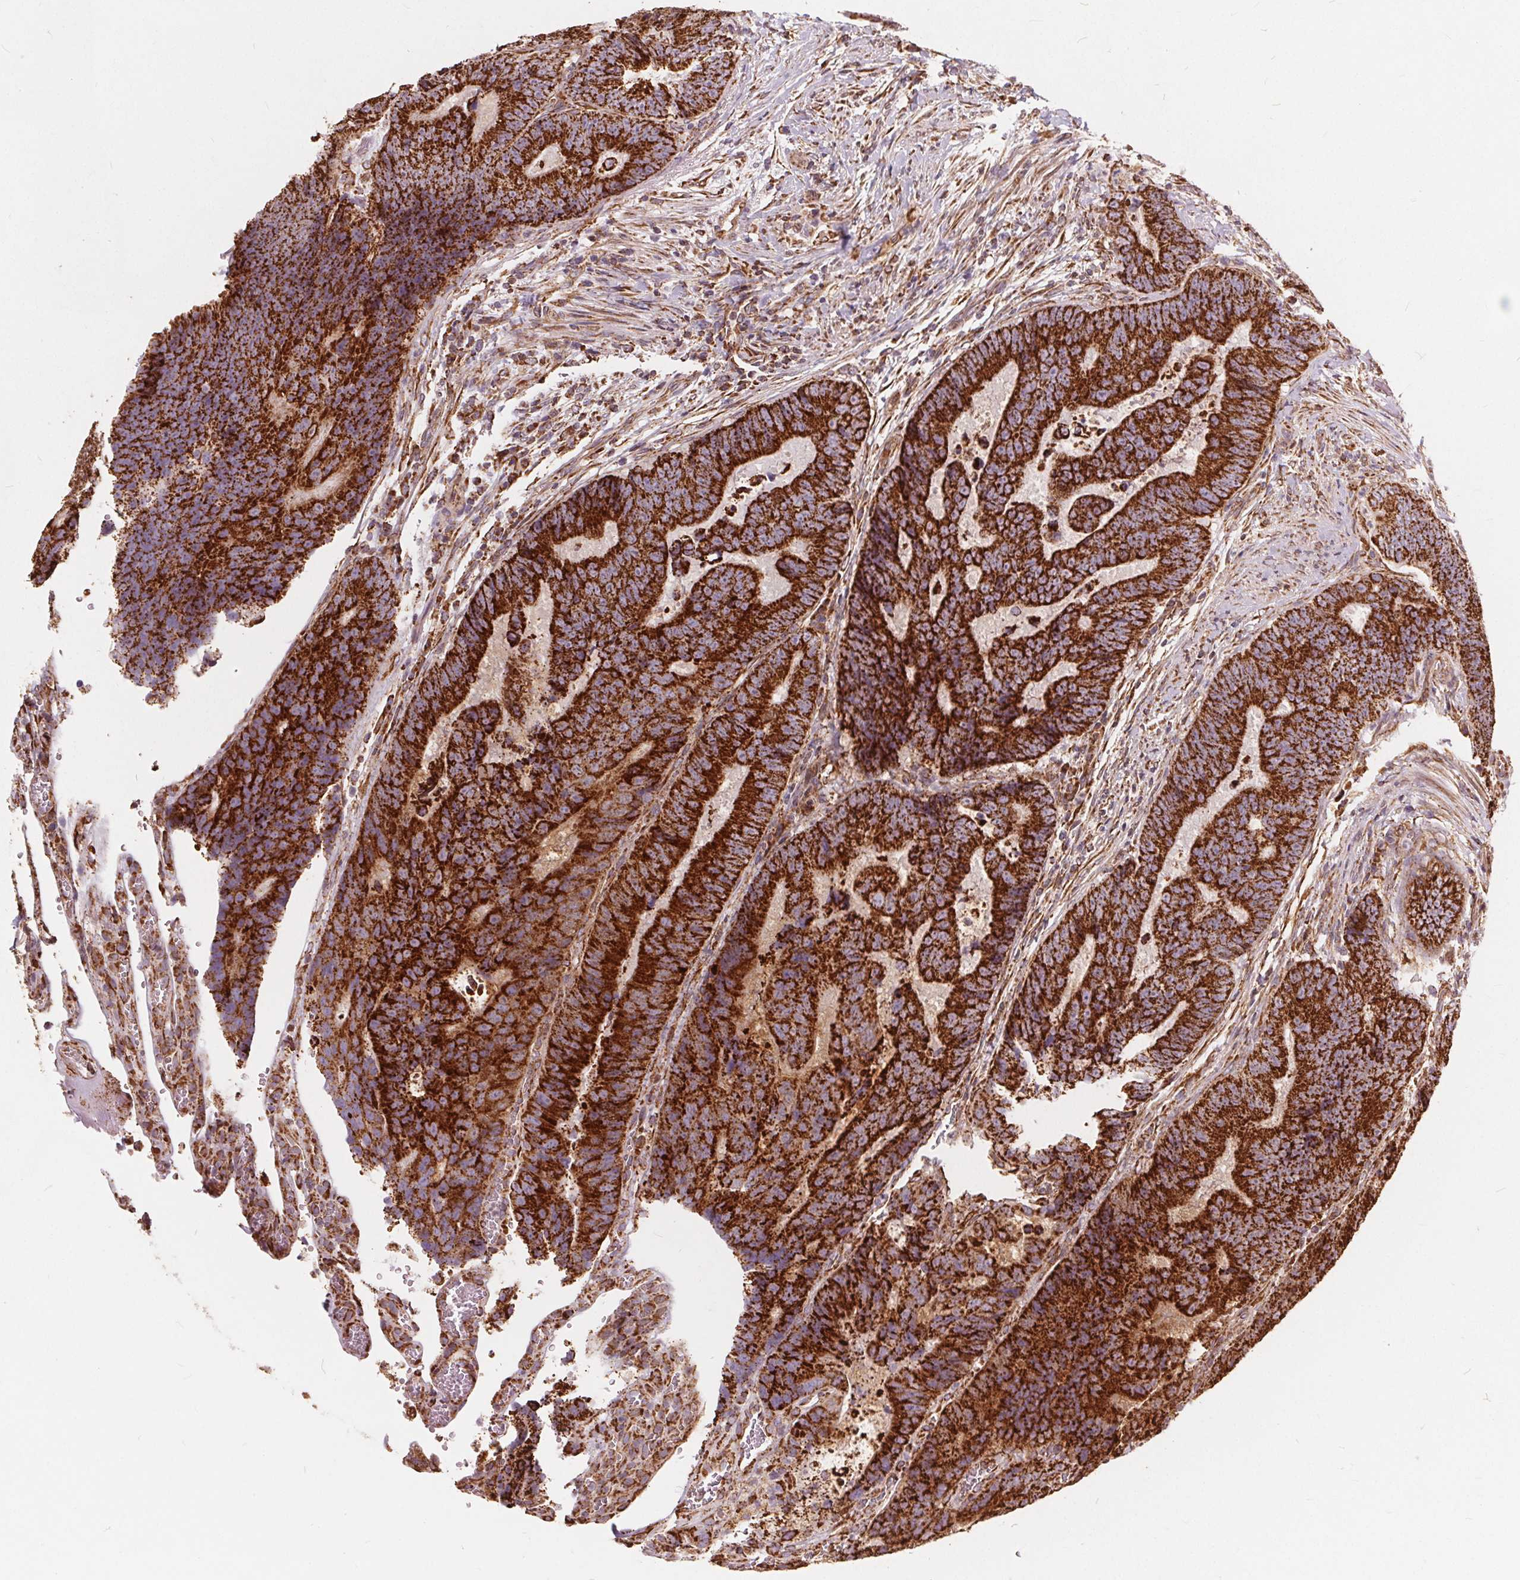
{"staining": {"intensity": "strong", "quantity": ">75%", "location": "cytoplasmic/membranous"}, "tissue": "colorectal cancer", "cell_type": "Tumor cells", "image_type": "cancer", "snomed": [{"axis": "morphology", "description": "Adenocarcinoma, NOS"}, {"axis": "topography", "description": "Colon"}], "caption": "A high-resolution histopathology image shows immunohistochemistry staining of adenocarcinoma (colorectal), which demonstrates strong cytoplasmic/membranous expression in about >75% of tumor cells.", "gene": "PLSCR3", "patient": {"sex": "female", "age": 48}}